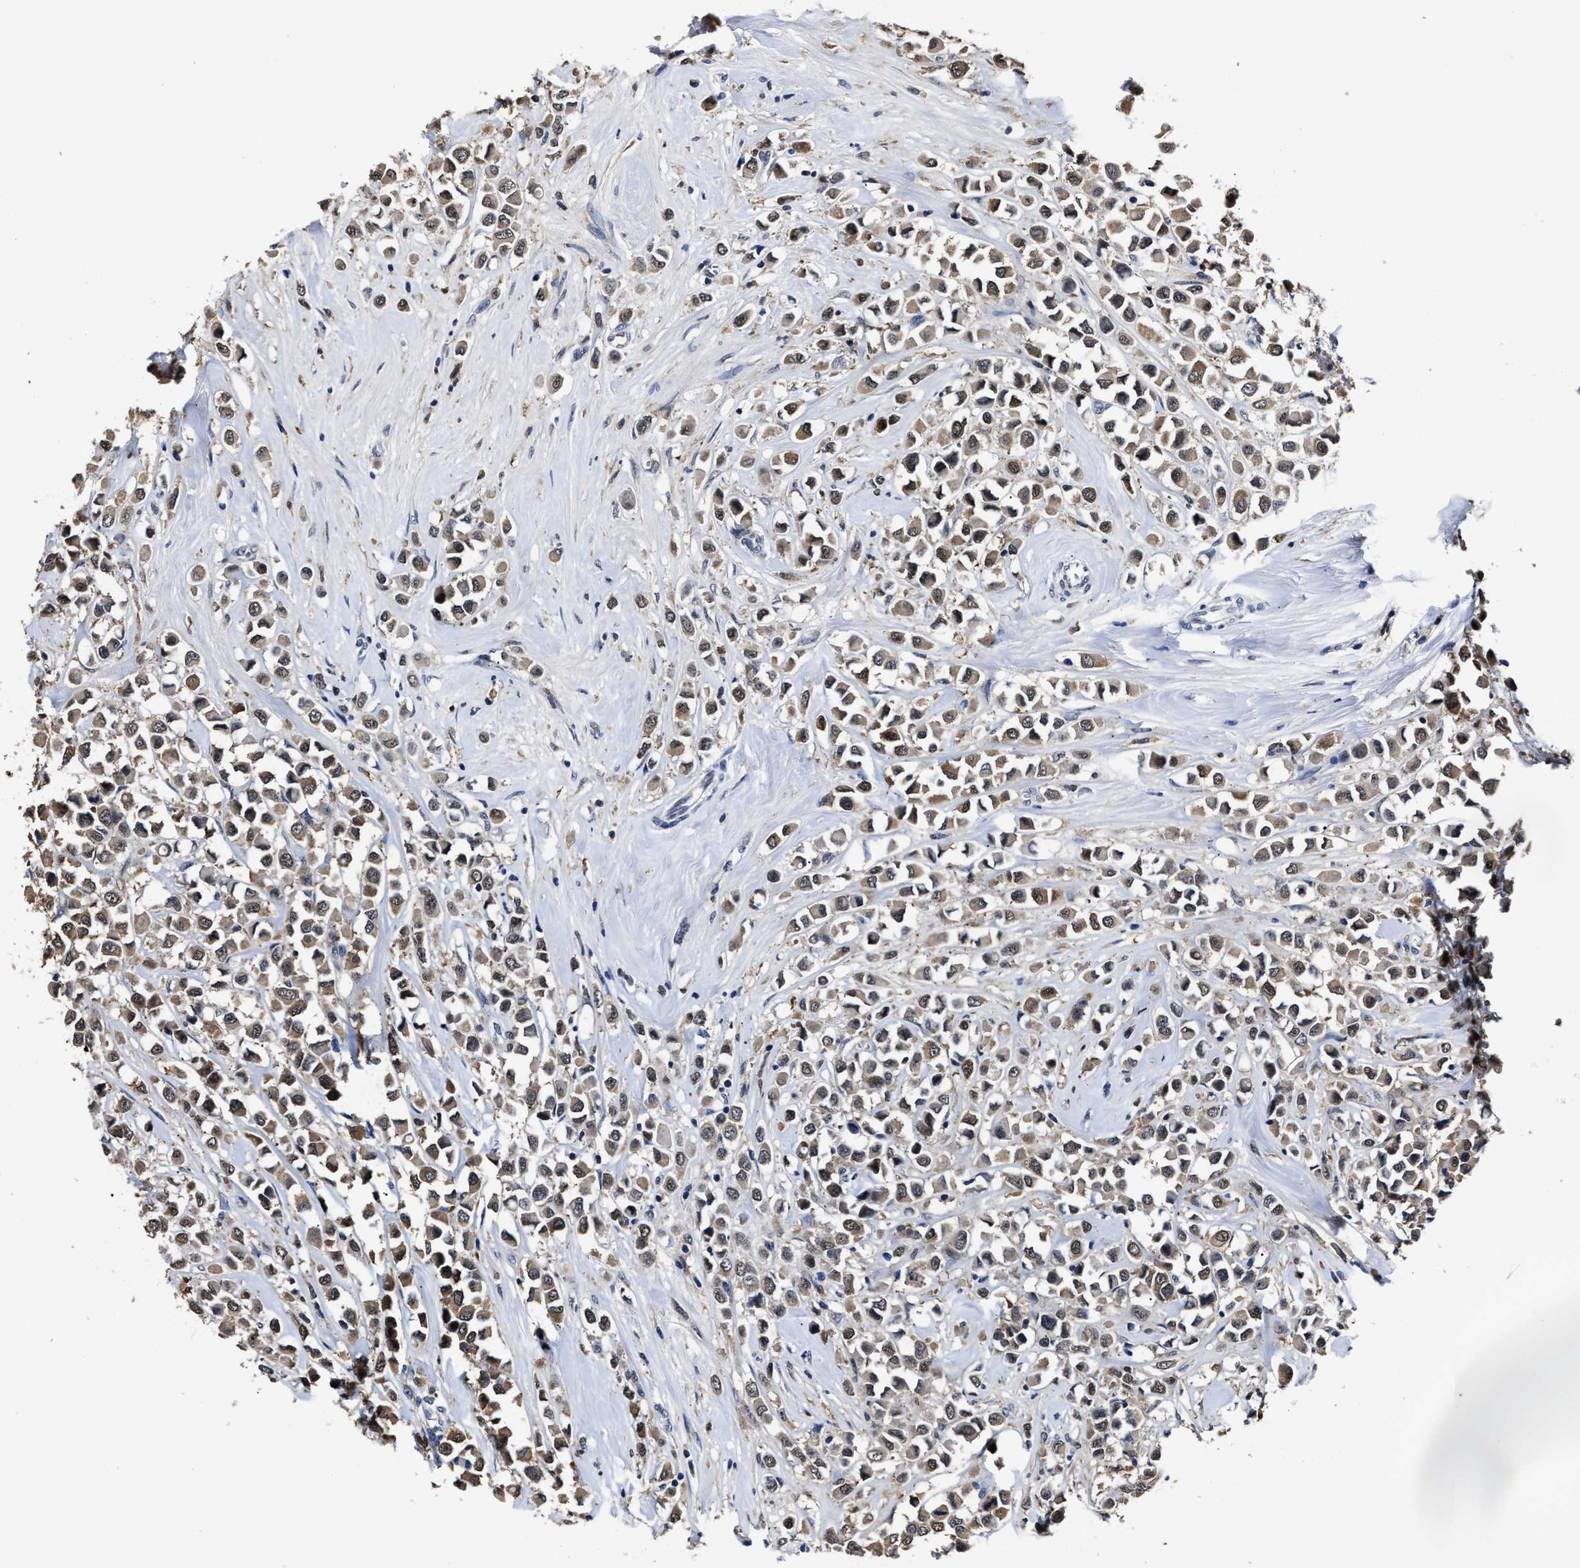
{"staining": {"intensity": "moderate", "quantity": ">75%", "location": "cytoplasmic/membranous,nuclear"}, "tissue": "breast cancer", "cell_type": "Tumor cells", "image_type": "cancer", "snomed": [{"axis": "morphology", "description": "Duct carcinoma"}, {"axis": "topography", "description": "Breast"}], "caption": "A high-resolution micrograph shows immunohistochemistry (IHC) staining of infiltrating ductal carcinoma (breast), which reveals moderate cytoplasmic/membranous and nuclear expression in about >75% of tumor cells.", "gene": "PRPF4B", "patient": {"sex": "female", "age": 61}}